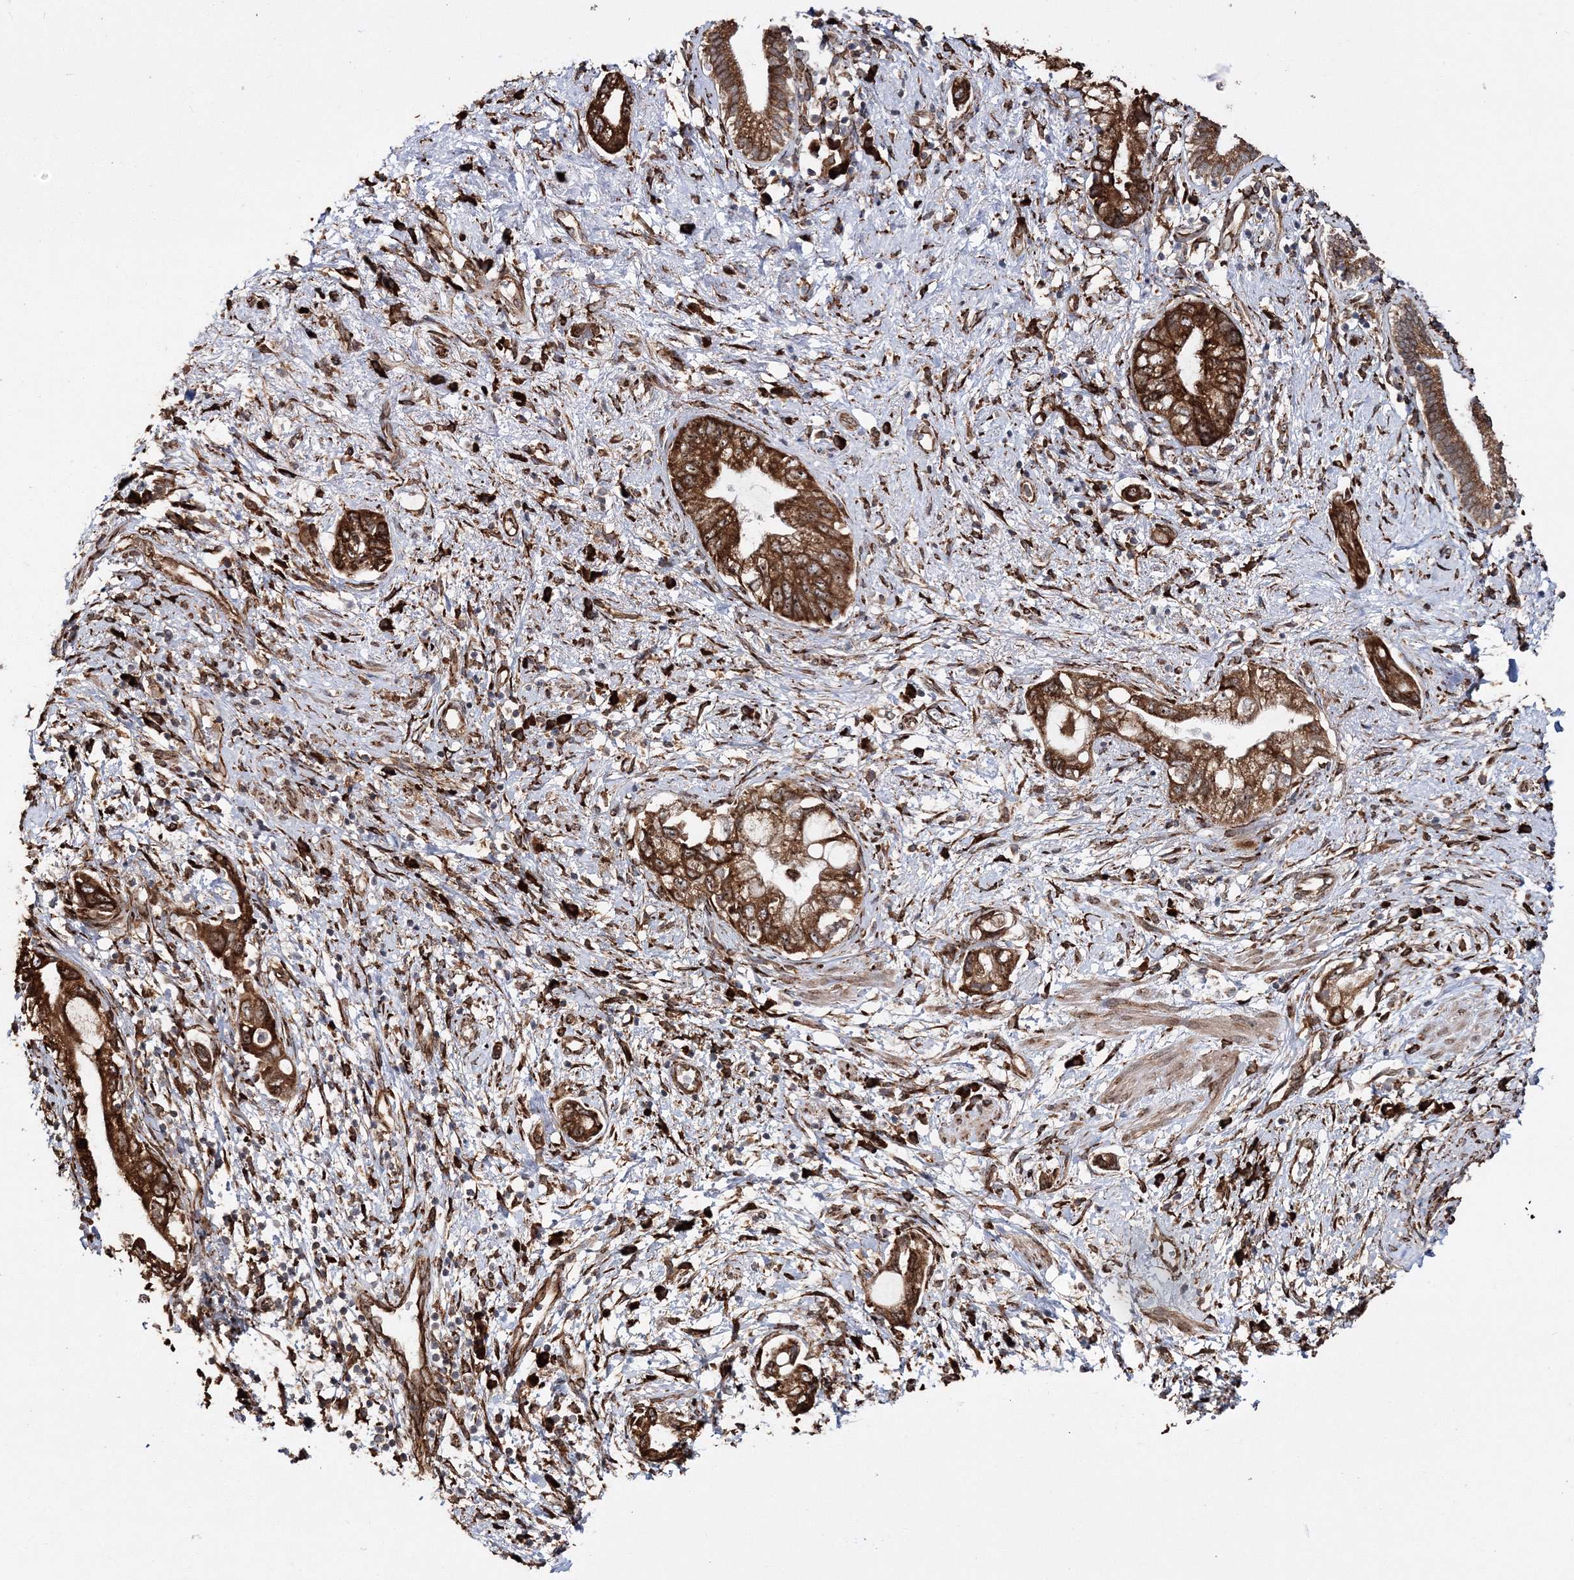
{"staining": {"intensity": "strong", "quantity": ">75%", "location": "cytoplasmic/membranous"}, "tissue": "pancreatic cancer", "cell_type": "Tumor cells", "image_type": "cancer", "snomed": [{"axis": "morphology", "description": "Adenocarcinoma, NOS"}, {"axis": "topography", "description": "Pancreas"}], "caption": "Strong cytoplasmic/membranous protein expression is present in approximately >75% of tumor cells in pancreatic cancer (adenocarcinoma).", "gene": "SCRN3", "patient": {"sex": "female", "age": 73}}